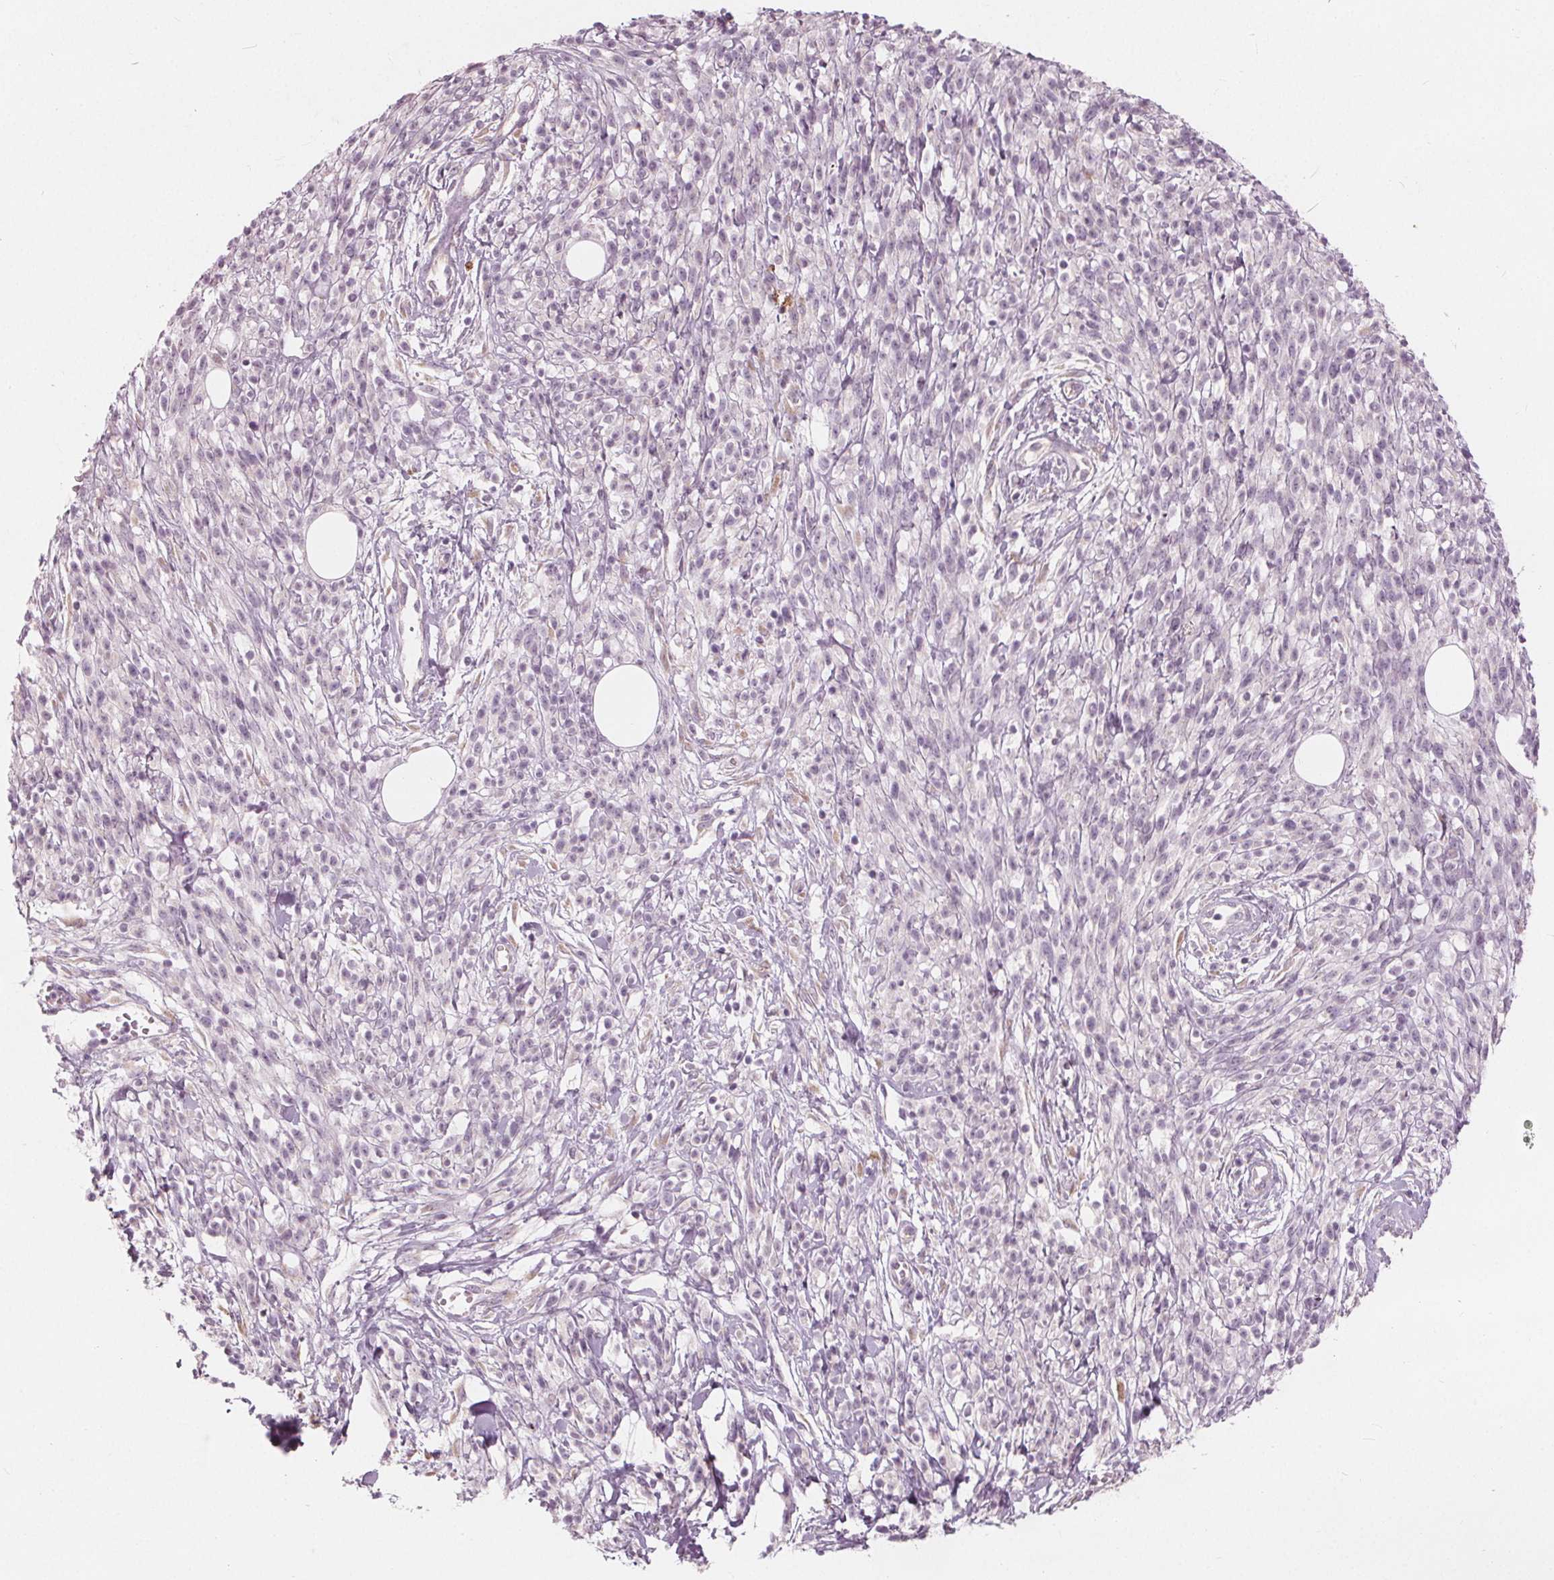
{"staining": {"intensity": "negative", "quantity": "none", "location": "none"}, "tissue": "melanoma", "cell_type": "Tumor cells", "image_type": "cancer", "snomed": [{"axis": "morphology", "description": "Malignant melanoma, NOS"}, {"axis": "topography", "description": "Skin"}, {"axis": "topography", "description": "Skin of trunk"}], "caption": "Melanoma was stained to show a protein in brown. There is no significant expression in tumor cells.", "gene": "BRSK1", "patient": {"sex": "male", "age": 74}}